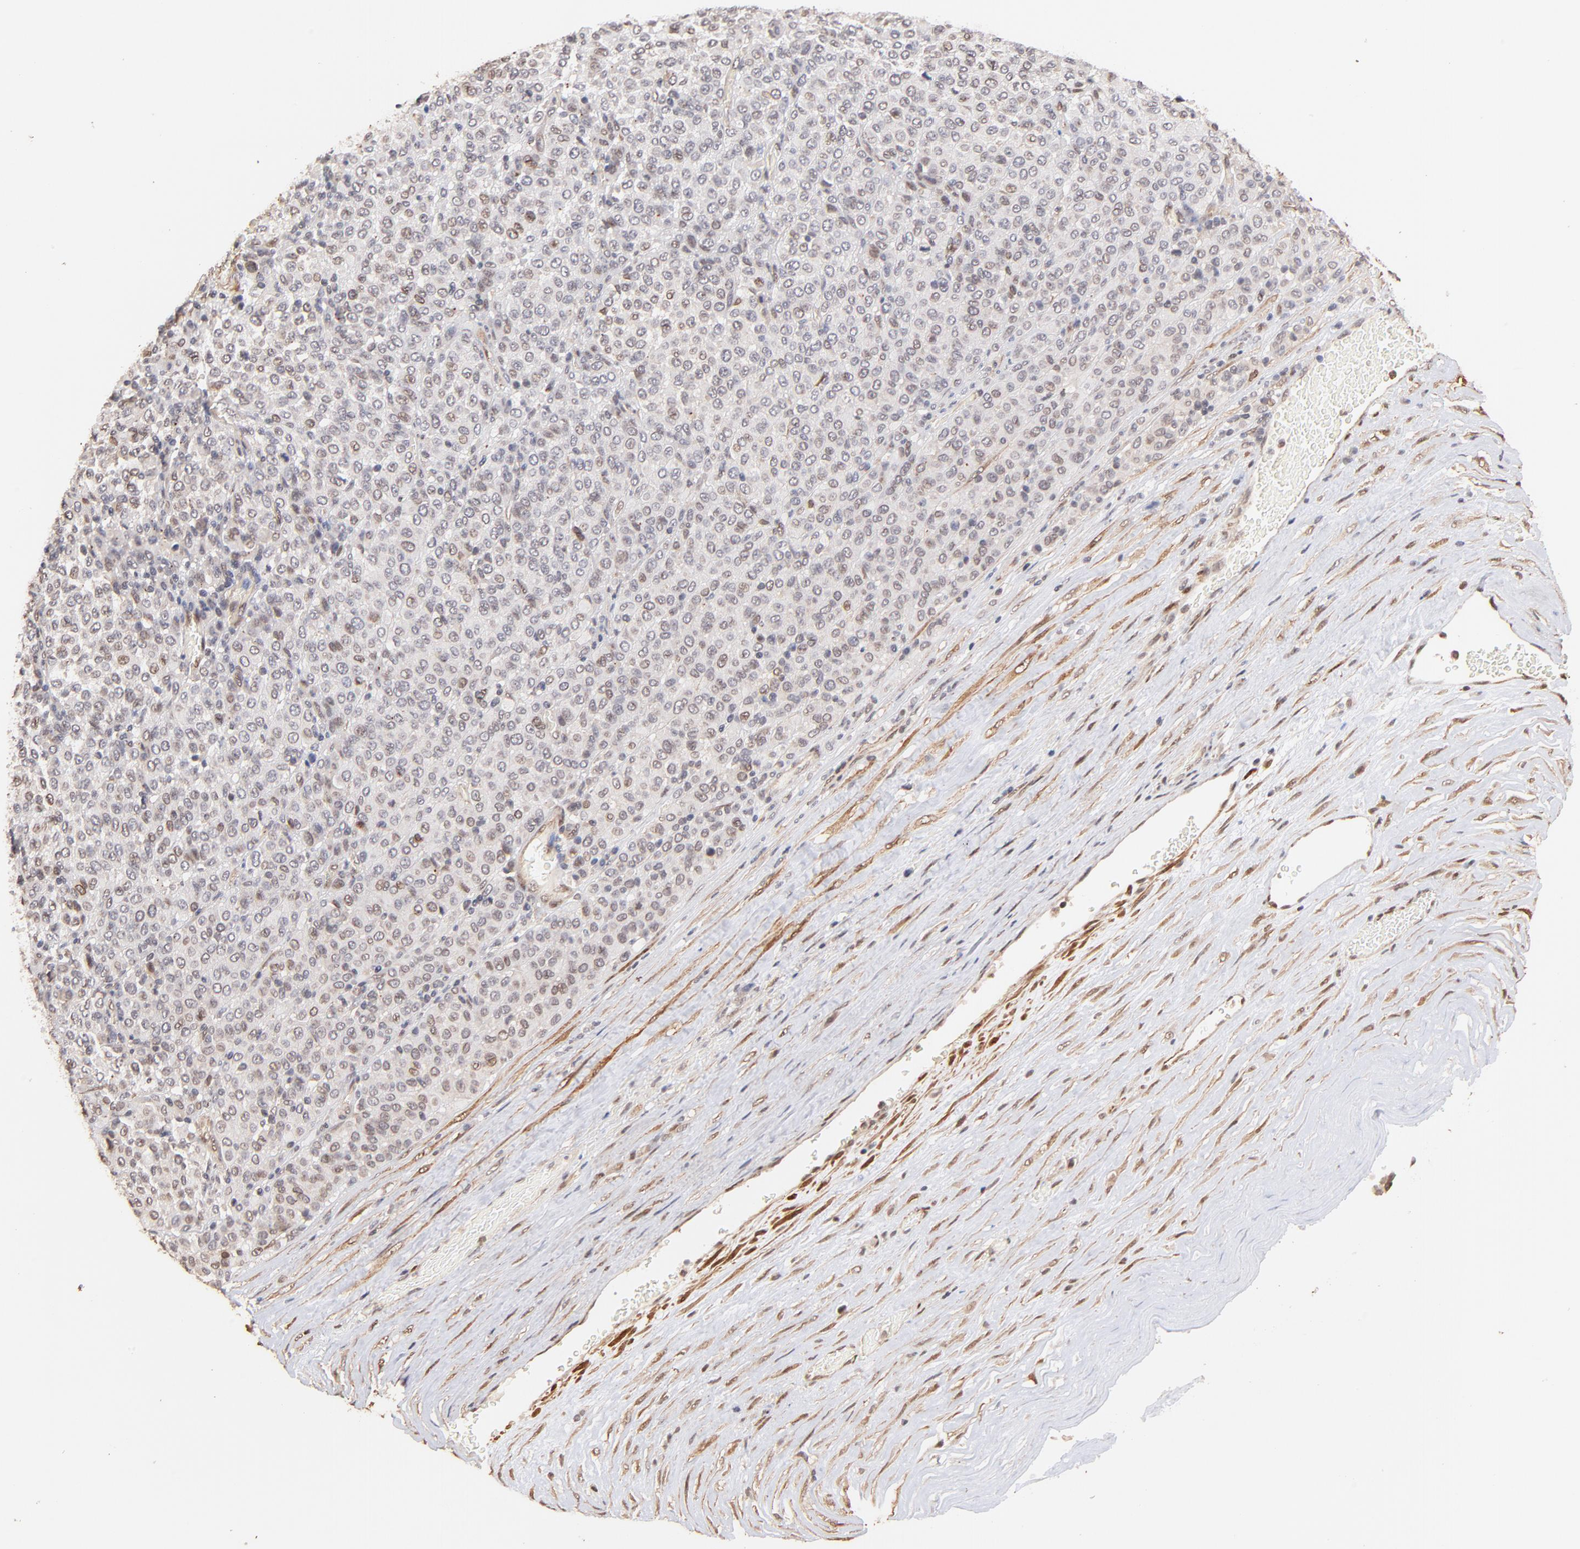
{"staining": {"intensity": "weak", "quantity": "25%-75%", "location": "nuclear"}, "tissue": "melanoma", "cell_type": "Tumor cells", "image_type": "cancer", "snomed": [{"axis": "morphology", "description": "Malignant melanoma, Metastatic site"}, {"axis": "topography", "description": "Pancreas"}], "caption": "This micrograph shows malignant melanoma (metastatic site) stained with immunohistochemistry (IHC) to label a protein in brown. The nuclear of tumor cells show weak positivity for the protein. Nuclei are counter-stained blue.", "gene": "ZFP92", "patient": {"sex": "female", "age": 30}}